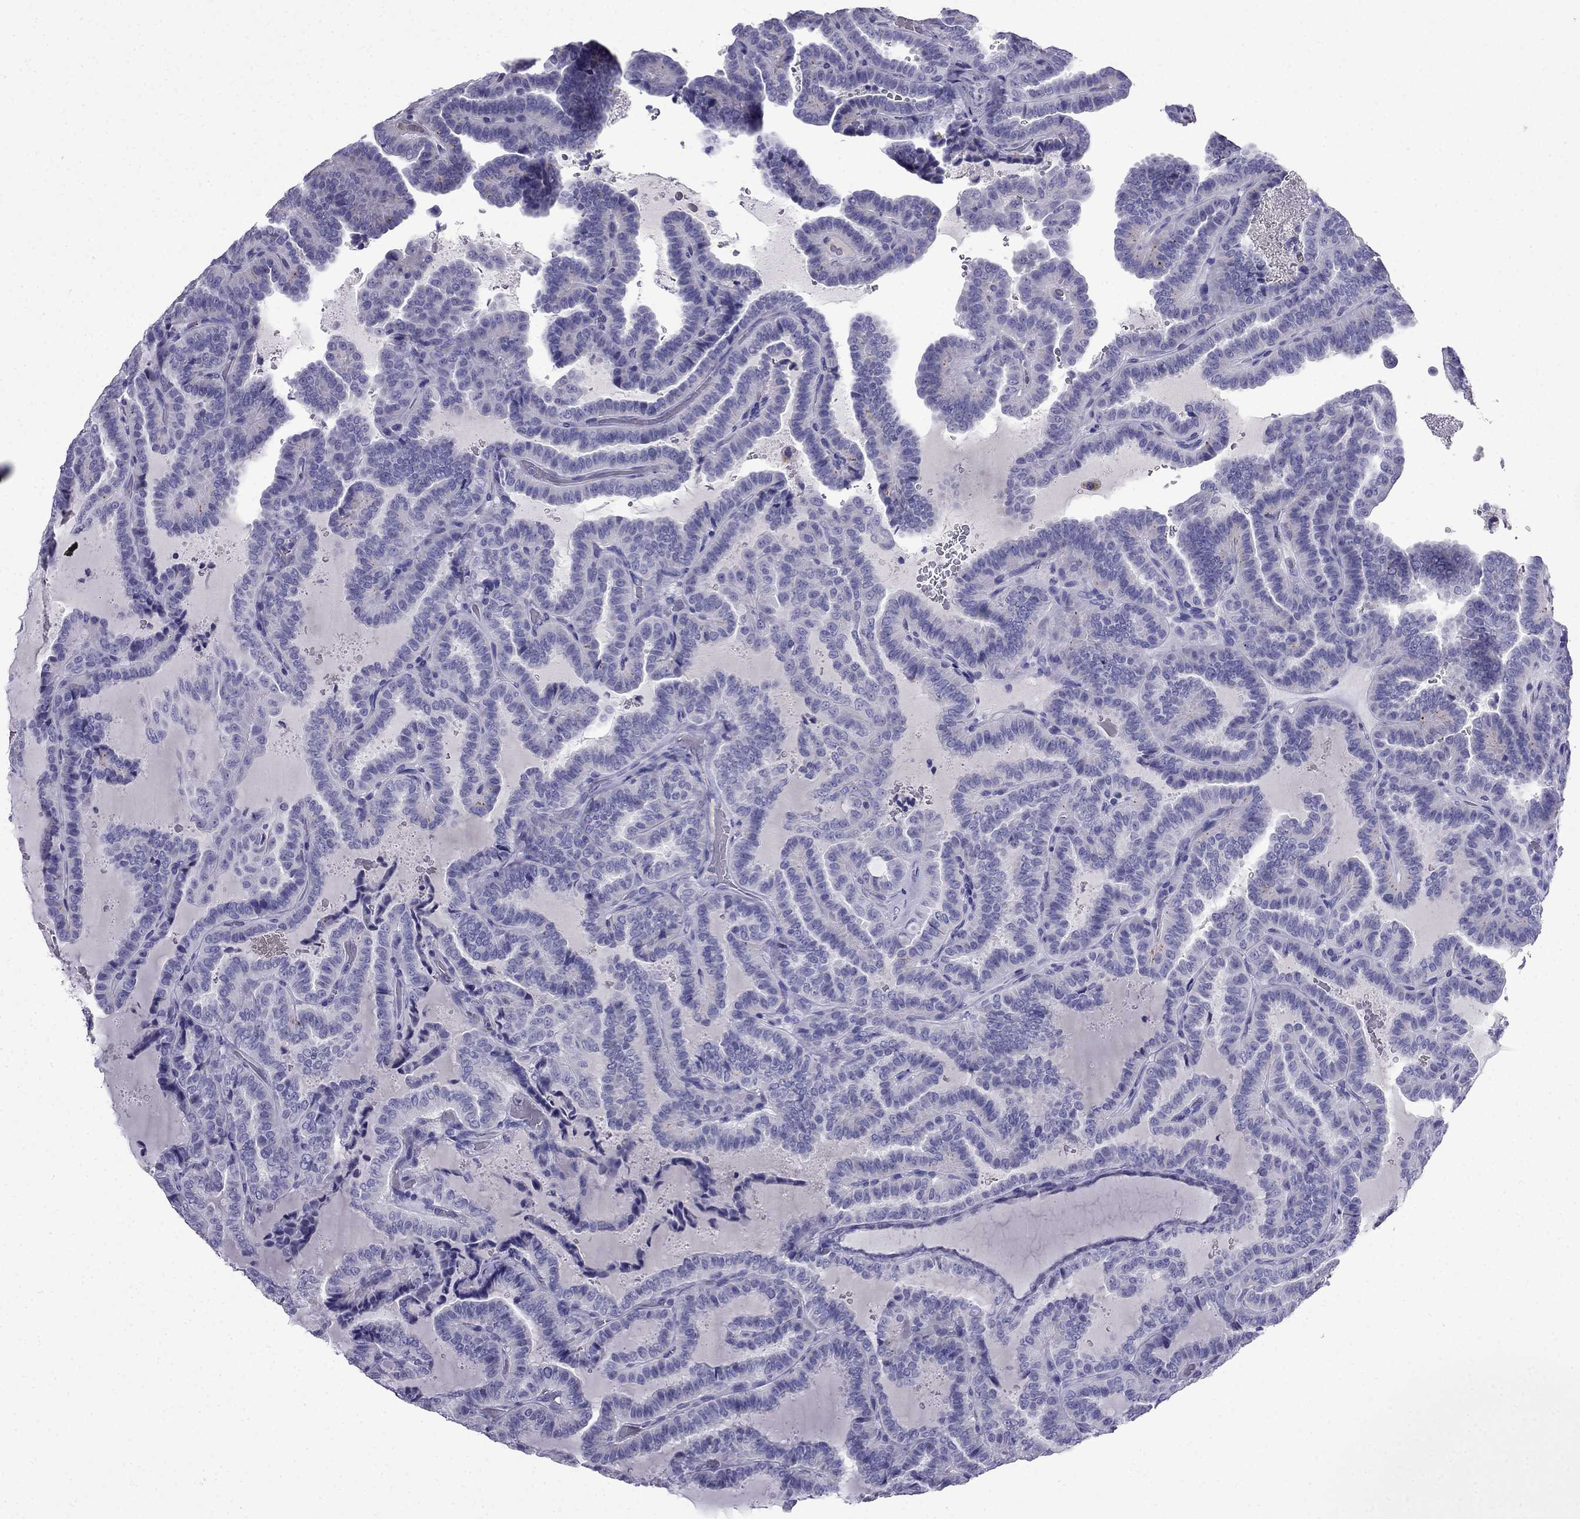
{"staining": {"intensity": "negative", "quantity": "none", "location": "none"}, "tissue": "thyroid cancer", "cell_type": "Tumor cells", "image_type": "cancer", "snomed": [{"axis": "morphology", "description": "Papillary adenocarcinoma, NOS"}, {"axis": "topography", "description": "Thyroid gland"}], "caption": "An IHC micrograph of papillary adenocarcinoma (thyroid) is shown. There is no staining in tumor cells of papillary adenocarcinoma (thyroid).", "gene": "CDHR4", "patient": {"sex": "female", "age": 39}}